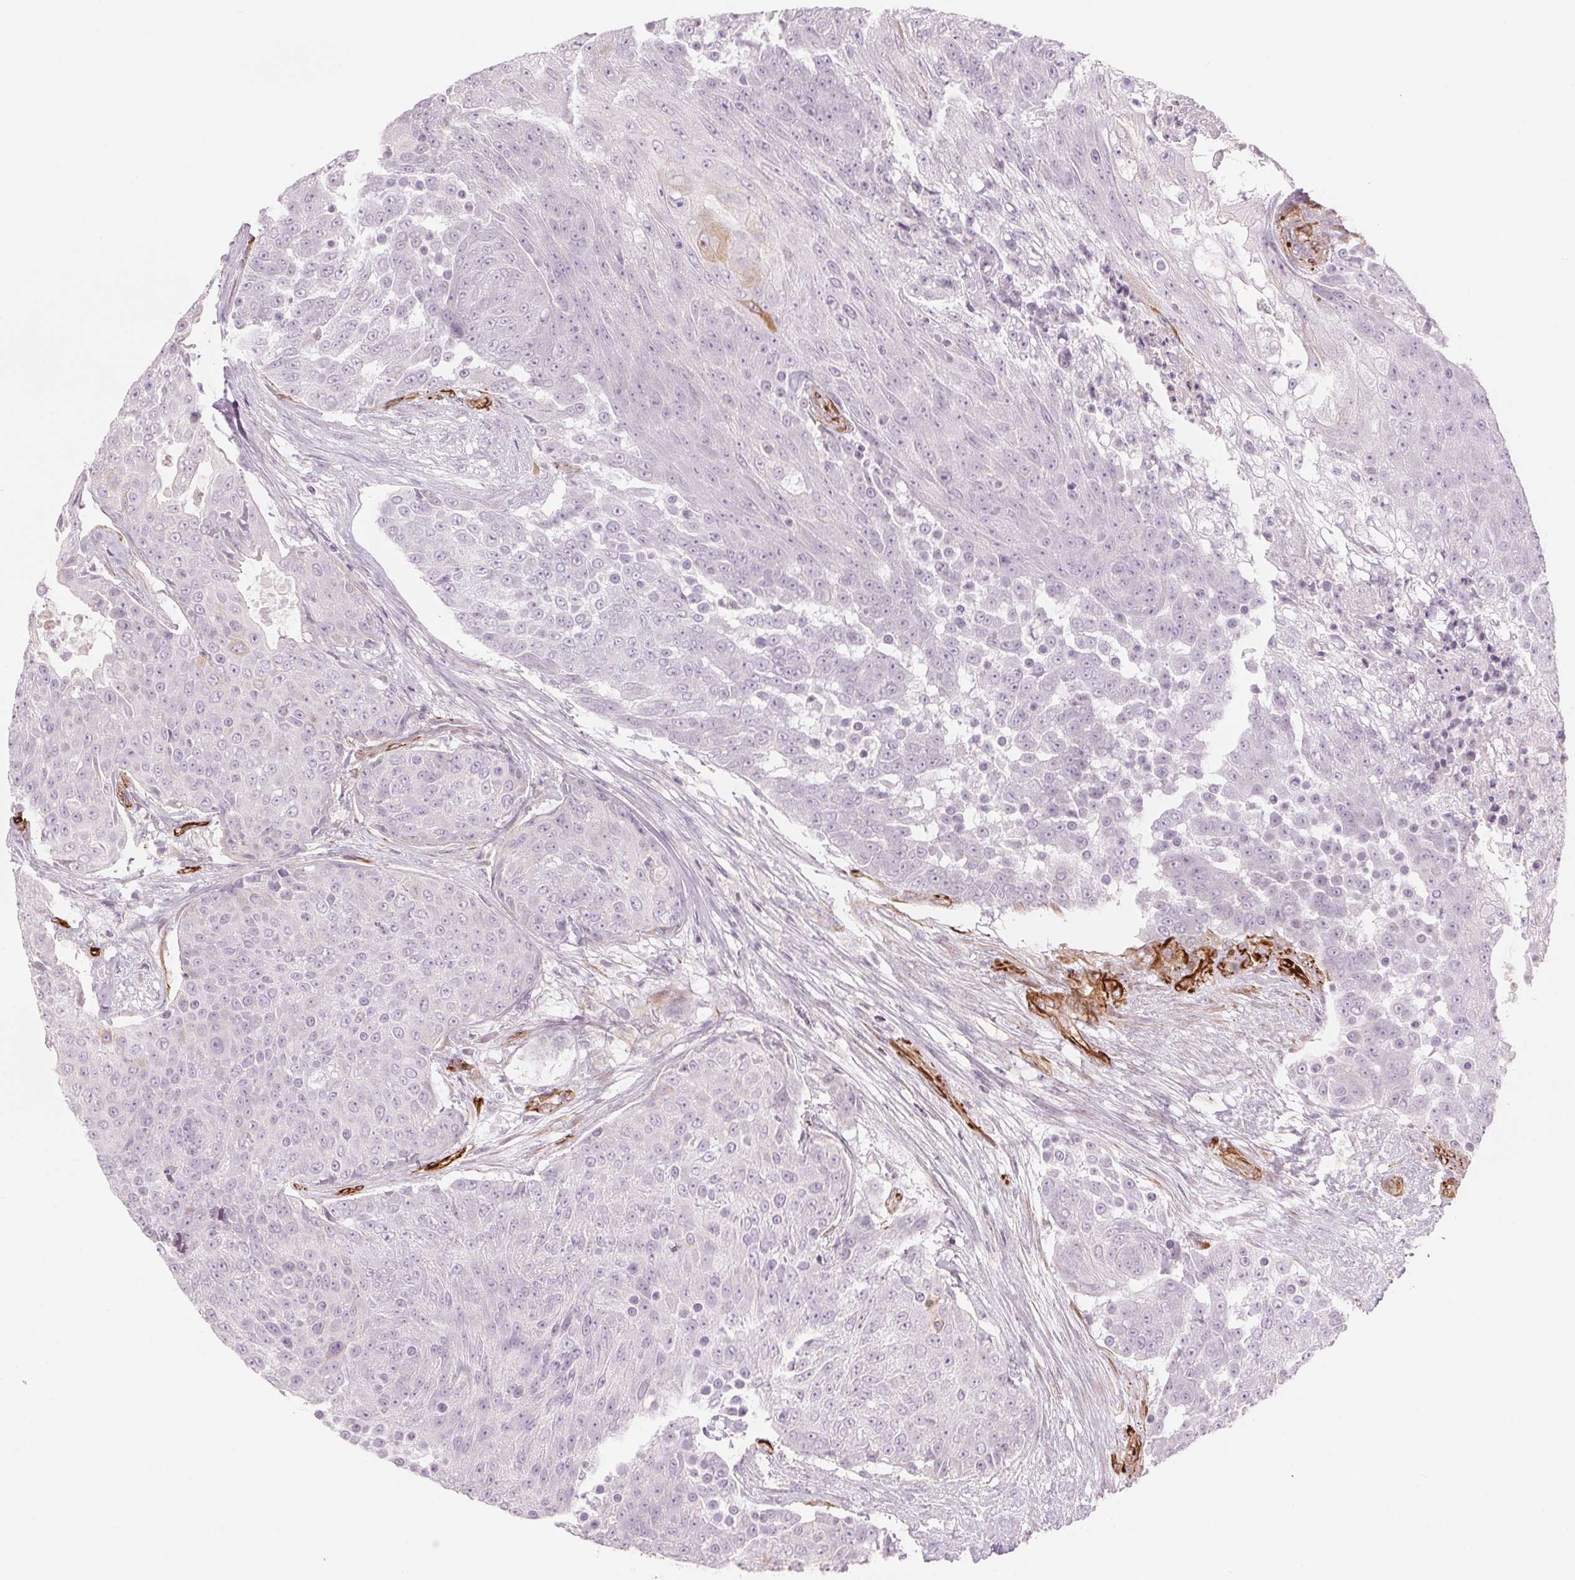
{"staining": {"intensity": "weak", "quantity": "<25%", "location": "cytoplasmic/membranous"}, "tissue": "urothelial cancer", "cell_type": "Tumor cells", "image_type": "cancer", "snomed": [{"axis": "morphology", "description": "Urothelial carcinoma, High grade"}, {"axis": "topography", "description": "Urinary bladder"}], "caption": "IHC of urothelial cancer reveals no staining in tumor cells.", "gene": "CLPS", "patient": {"sex": "female", "age": 63}}